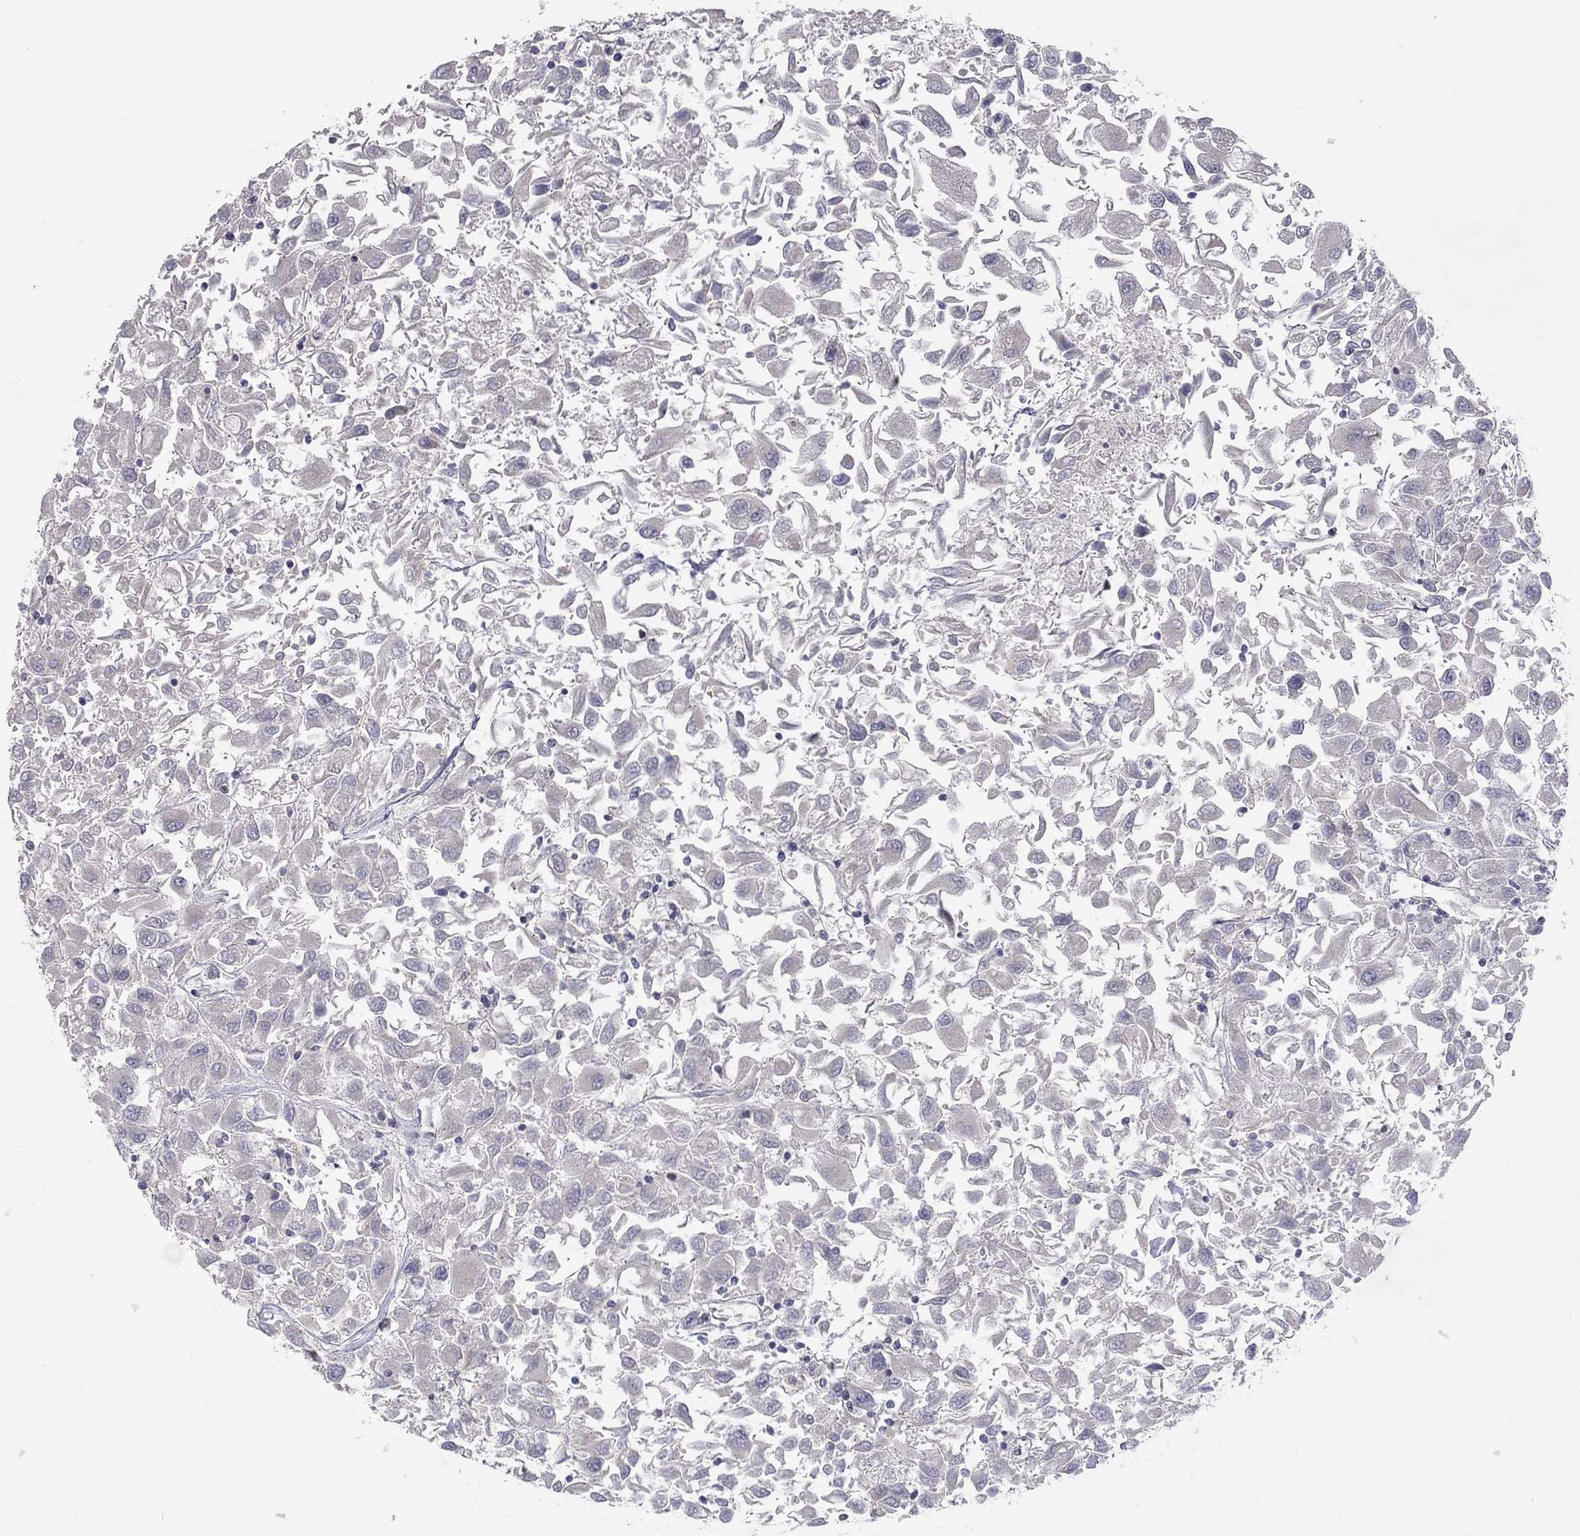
{"staining": {"intensity": "negative", "quantity": "none", "location": "none"}, "tissue": "renal cancer", "cell_type": "Tumor cells", "image_type": "cancer", "snomed": [{"axis": "morphology", "description": "Adenocarcinoma, NOS"}, {"axis": "topography", "description": "Kidney"}], "caption": "There is no significant expression in tumor cells of renal adenocarcinoma. The staining is performed using DAB (3,3'-diaminobenzidine) brown chromogen with nuclei counter-stained in using hematoxylin.", "gene": "DUSP7", "patient": {"sex": "female", "age": 76}}